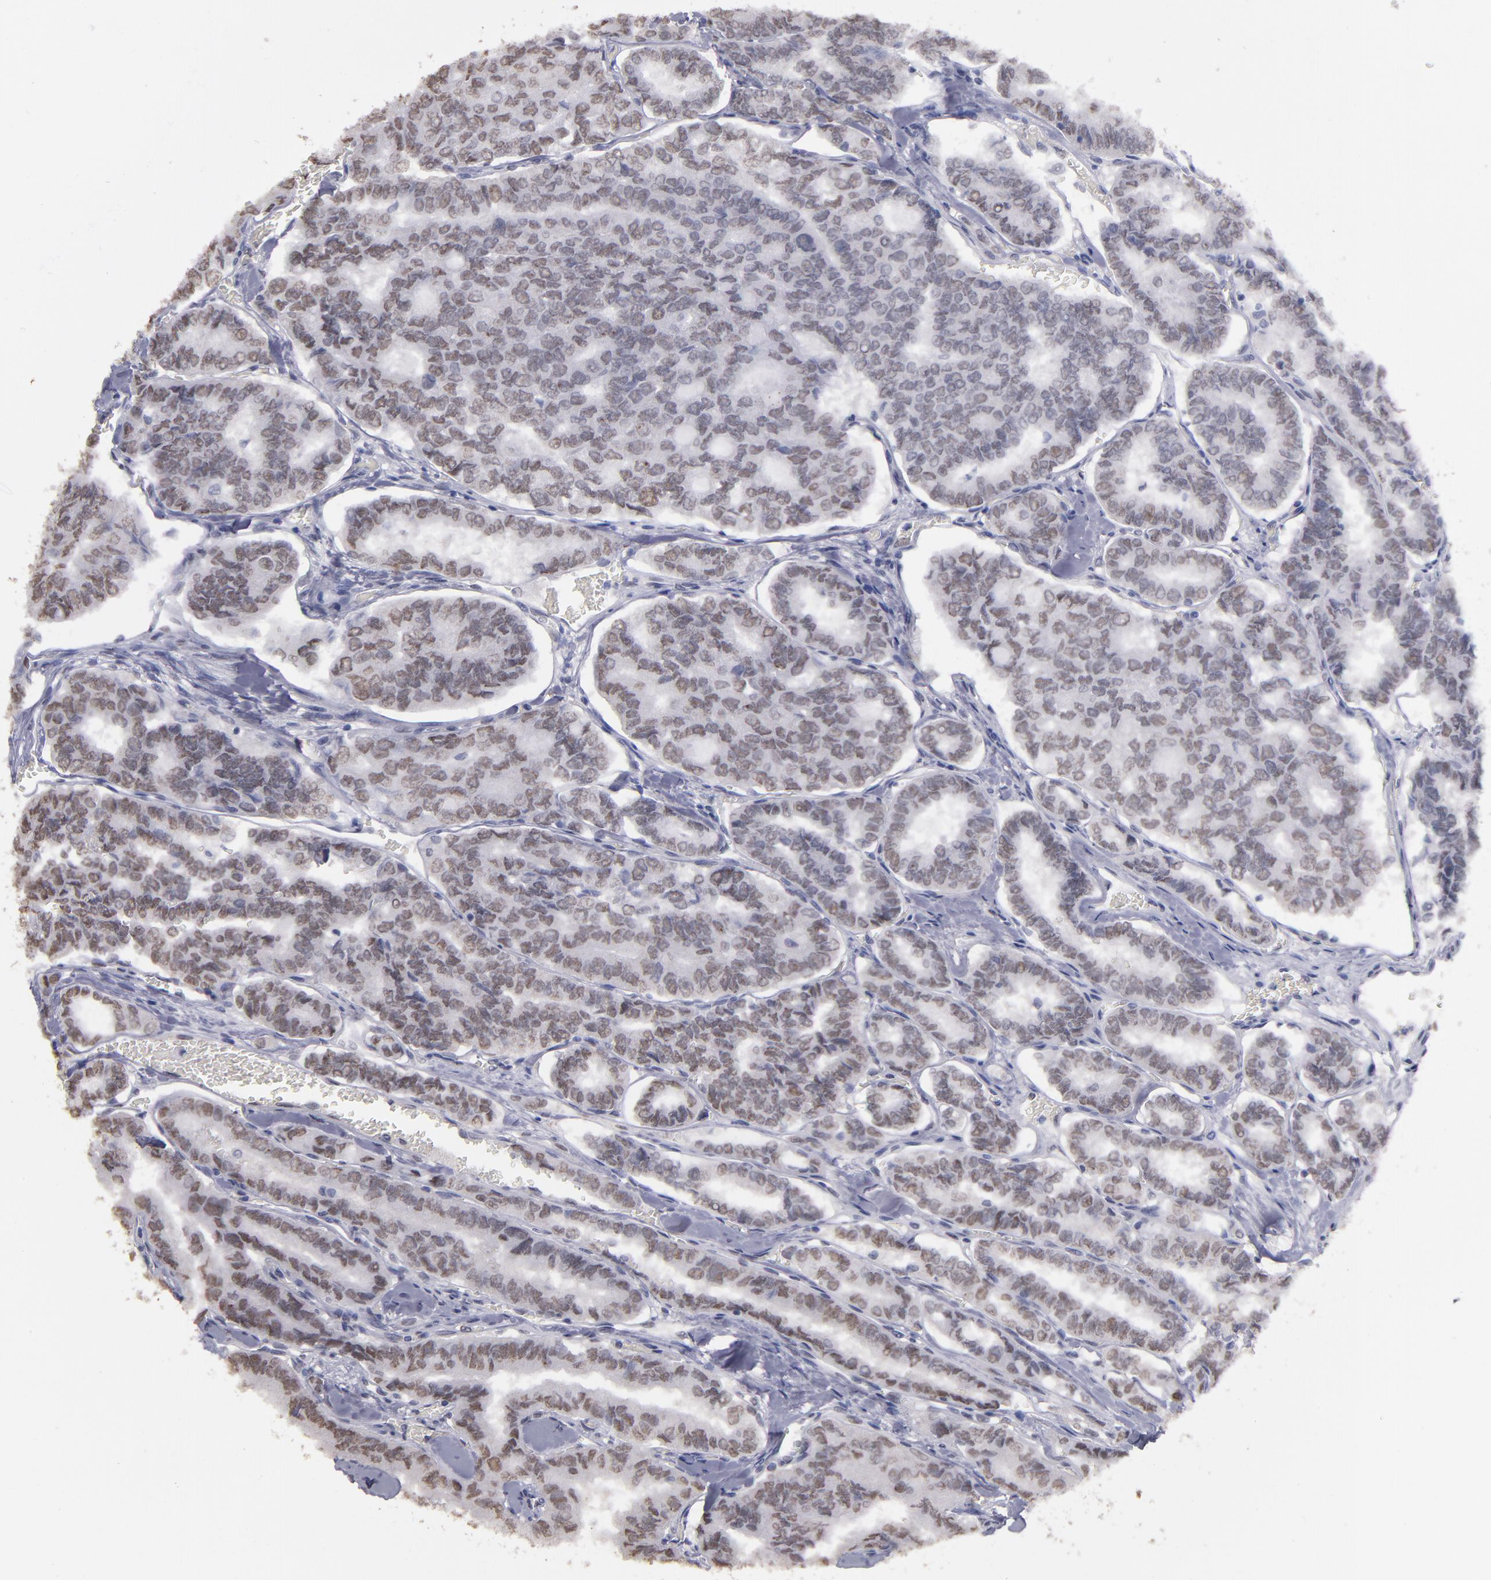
{"staining": {"intensity": "weak", "quantity": "25%-75%", "location": "nuclear"}, "tissue": "thyroid cancer", "cell_type": "Tumor cells", "image_type": "cancer", "snomed": [{"axis": "morphology", "description": "Papillary adenocarcinoma, NOS"}, {"axis": "topography", "description": "Thyroid gland"}], "caption": "Immunohistochemistry (IHC) photomicrograph of thyroid cancer (papillary adenocarcinoma) stained for a protein (brown), which shows low levels of weak nuclear expression in about 25%-75% of tumor cells.", "gene": "IRF4", "patient": {"sex": "female", "age": 35}}